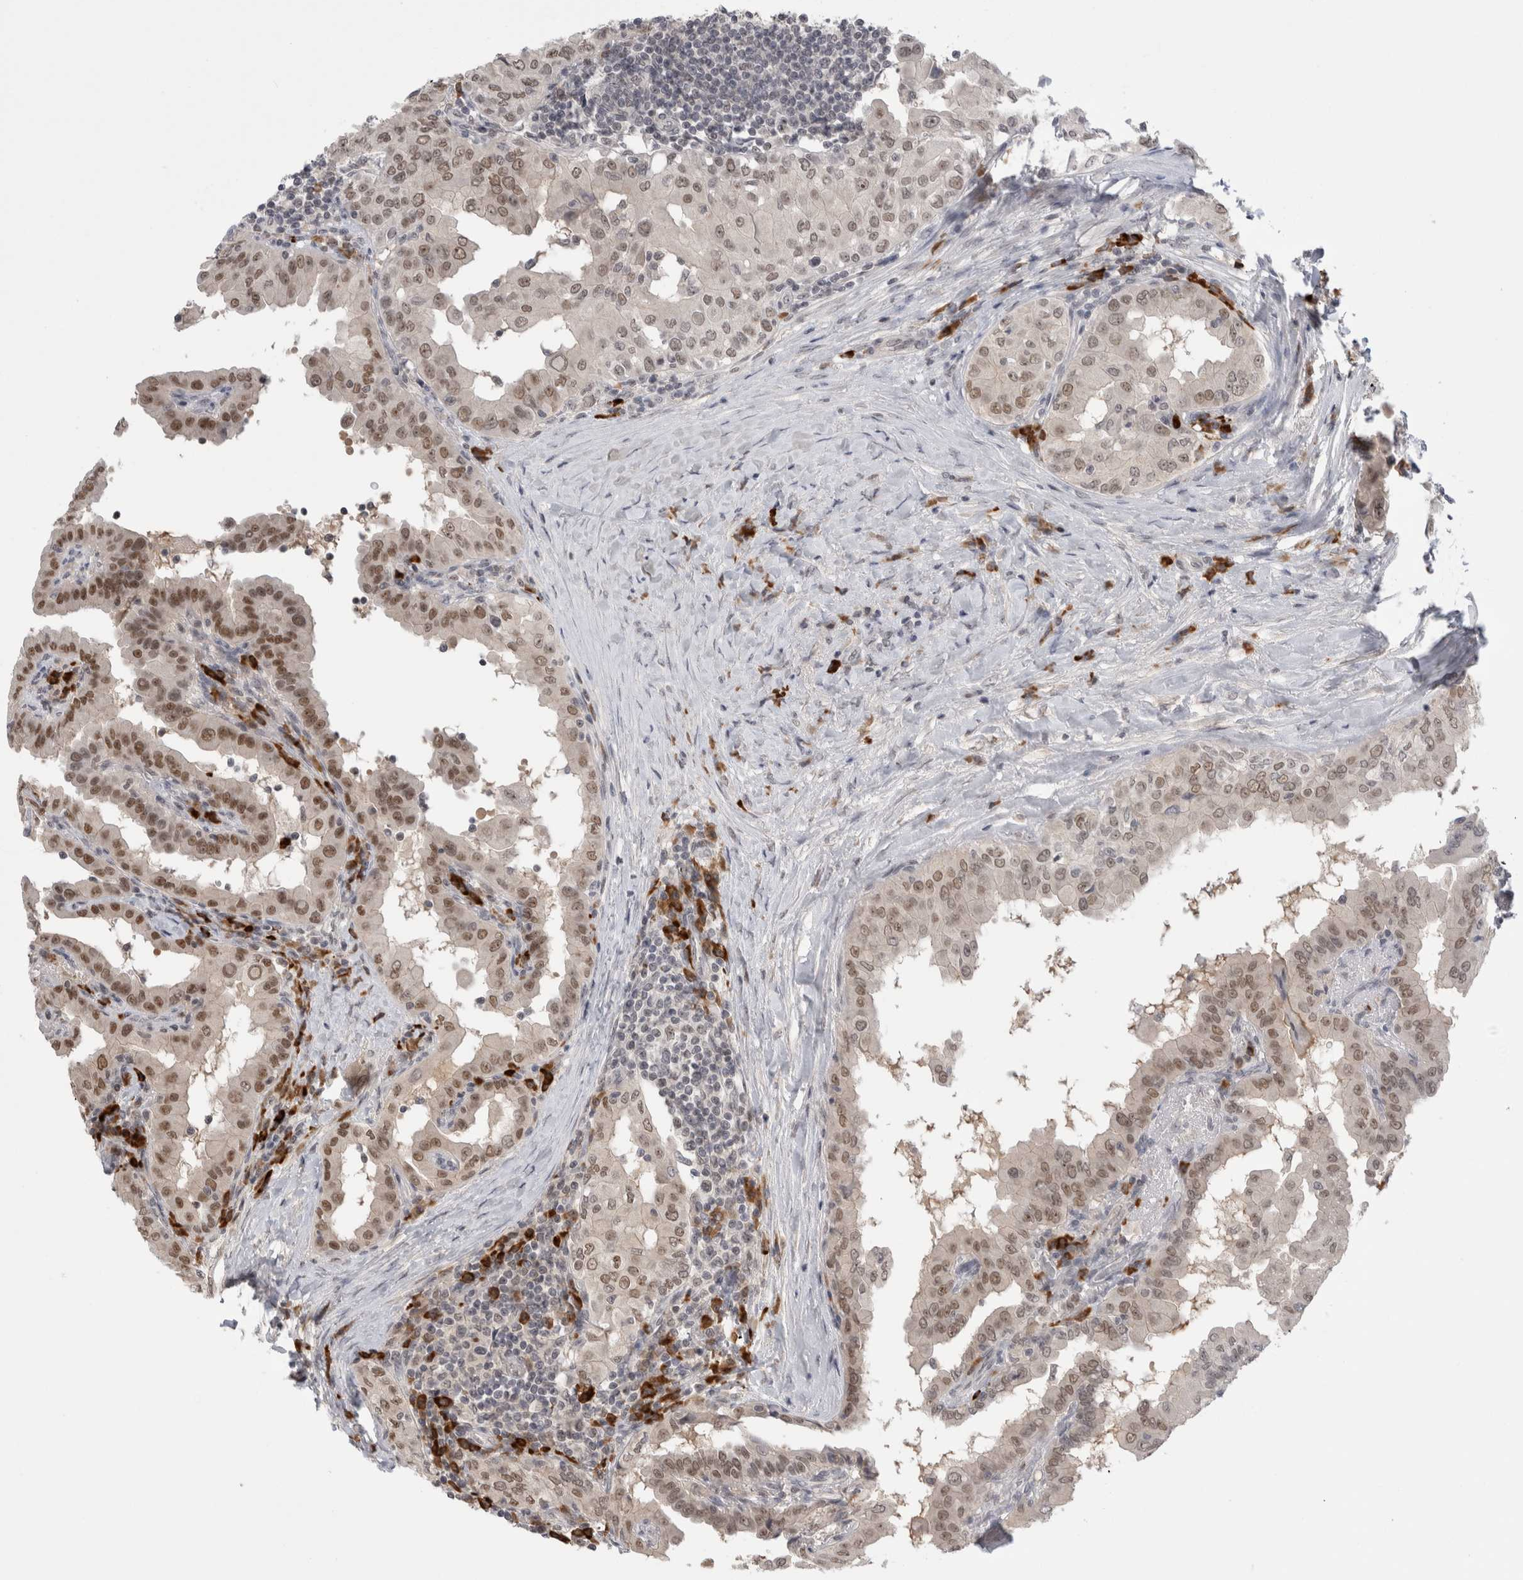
{"staining": {"intensity": "moderate", "quantity": ">75%", "location": "nuclear"}, "tissue": "thyroid cancer", "cell_type": "Tumor cells", "image_type": "cancer", "snomed": [{"axis": "morphology", "description": "Papillary adenocarcinoma, NOS"}, {"axis": "topography", "description": "Thyroid gland"}], "caption": "Thyroid cancer stained with immunohistochemistry exhibits moderate nuclear staining in approximately >75% of tumor cells. (brown staining indicates protein expression, while blue staining denotes nuclei).", "gene": "ZNF24", "patient": {"sex": "male", "age": 33}}